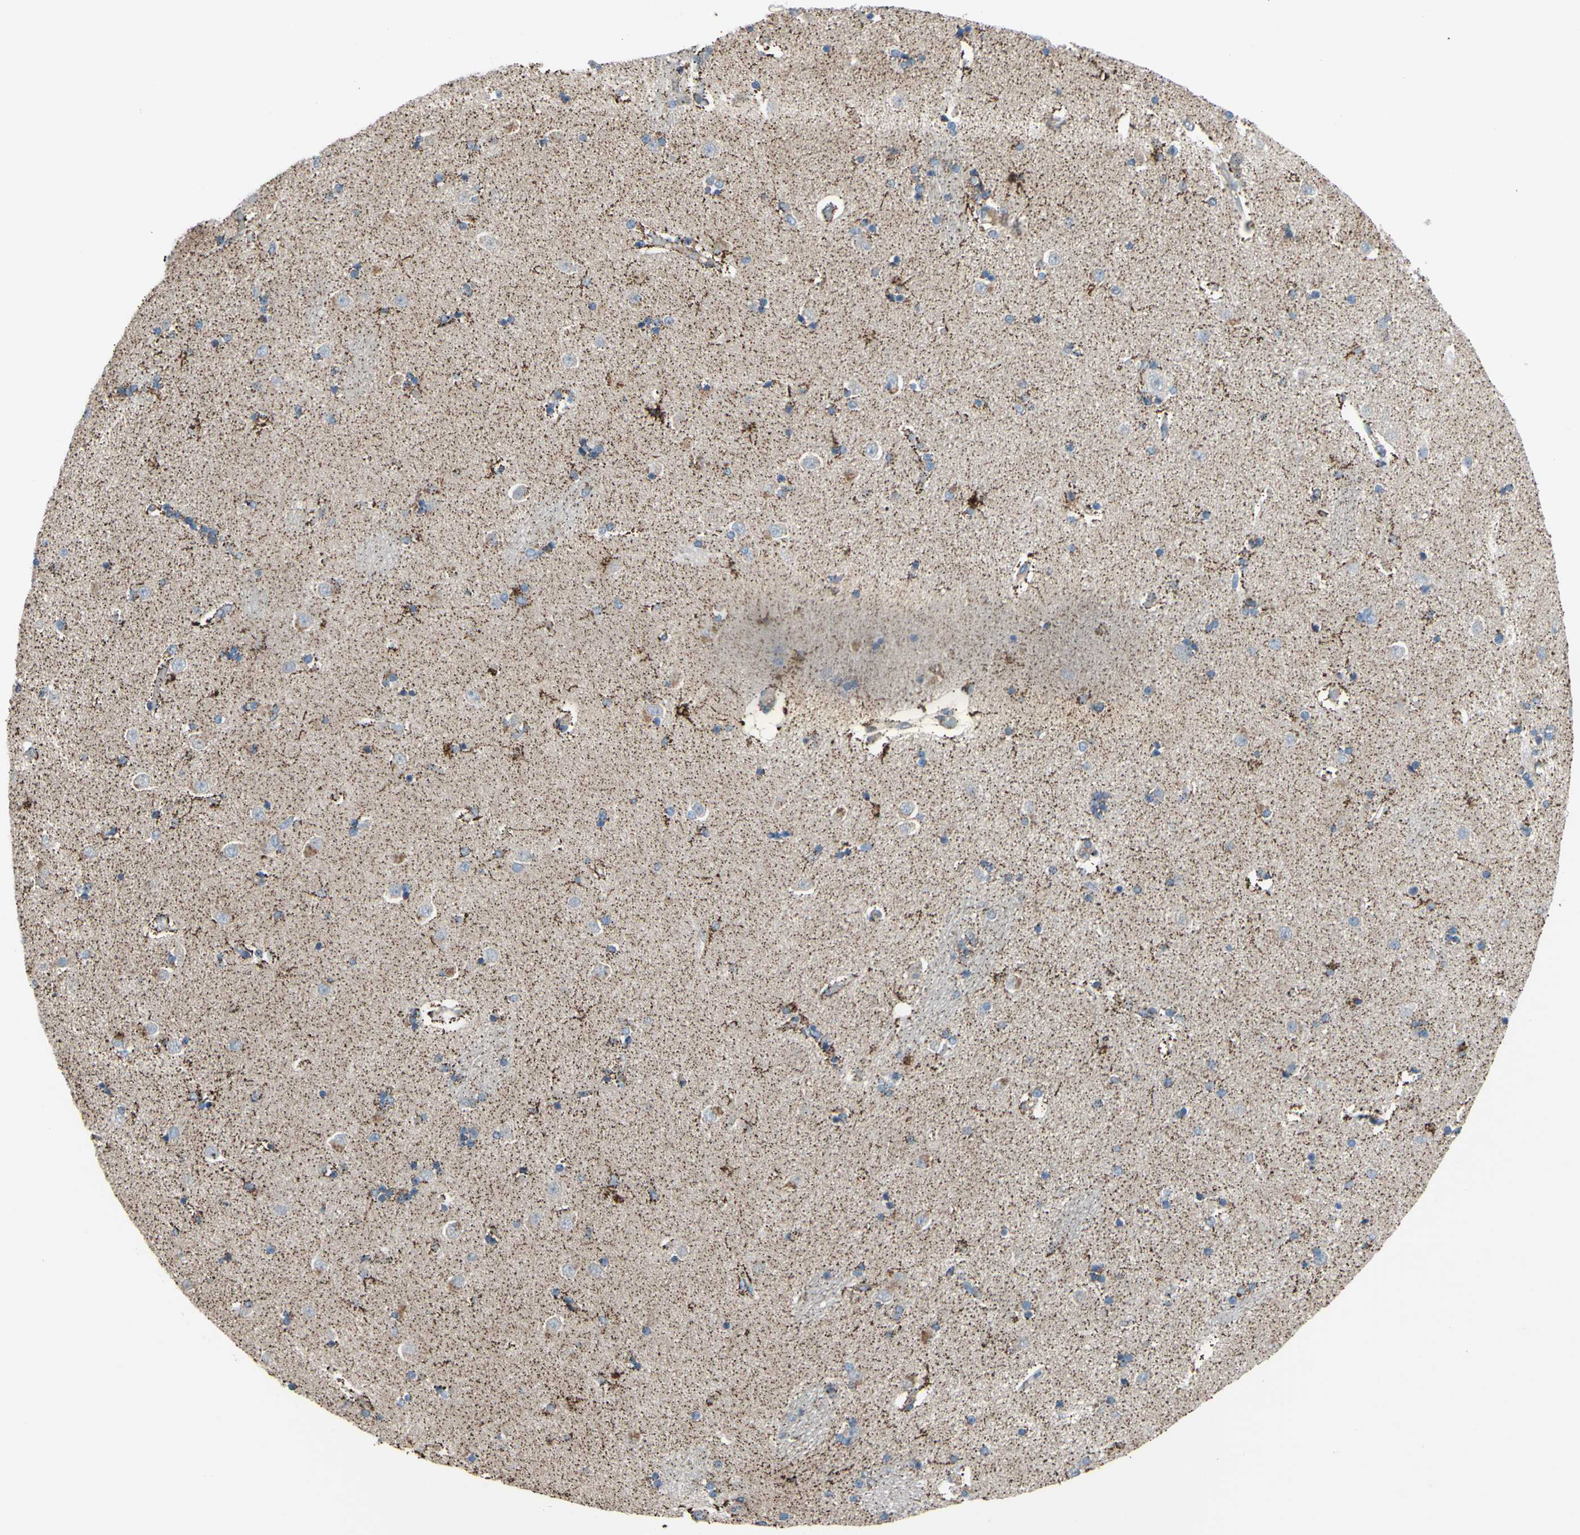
{"staining": {"intensity": "weak", "quantity": "25%-75%", "location": "cytoplasmic/membranous"}, "tissue": "caudate", "cell_type": "Glial cells", "image_type": "normal", "snomed": [{"axis": "morphology", "description": "Normal tissue, NOS"}, {"axis": "topography", "description": "Lateral ventricle wall"}], "caption": "An image showing weak cytoplasmic/membranous positivity in about 25%-75% of glial cells in unremarkable caudate, as visualized by brown immunohistochemical staining.", "gene": "GLT8D1", "patient": {"sex": "female", "age": 54}}